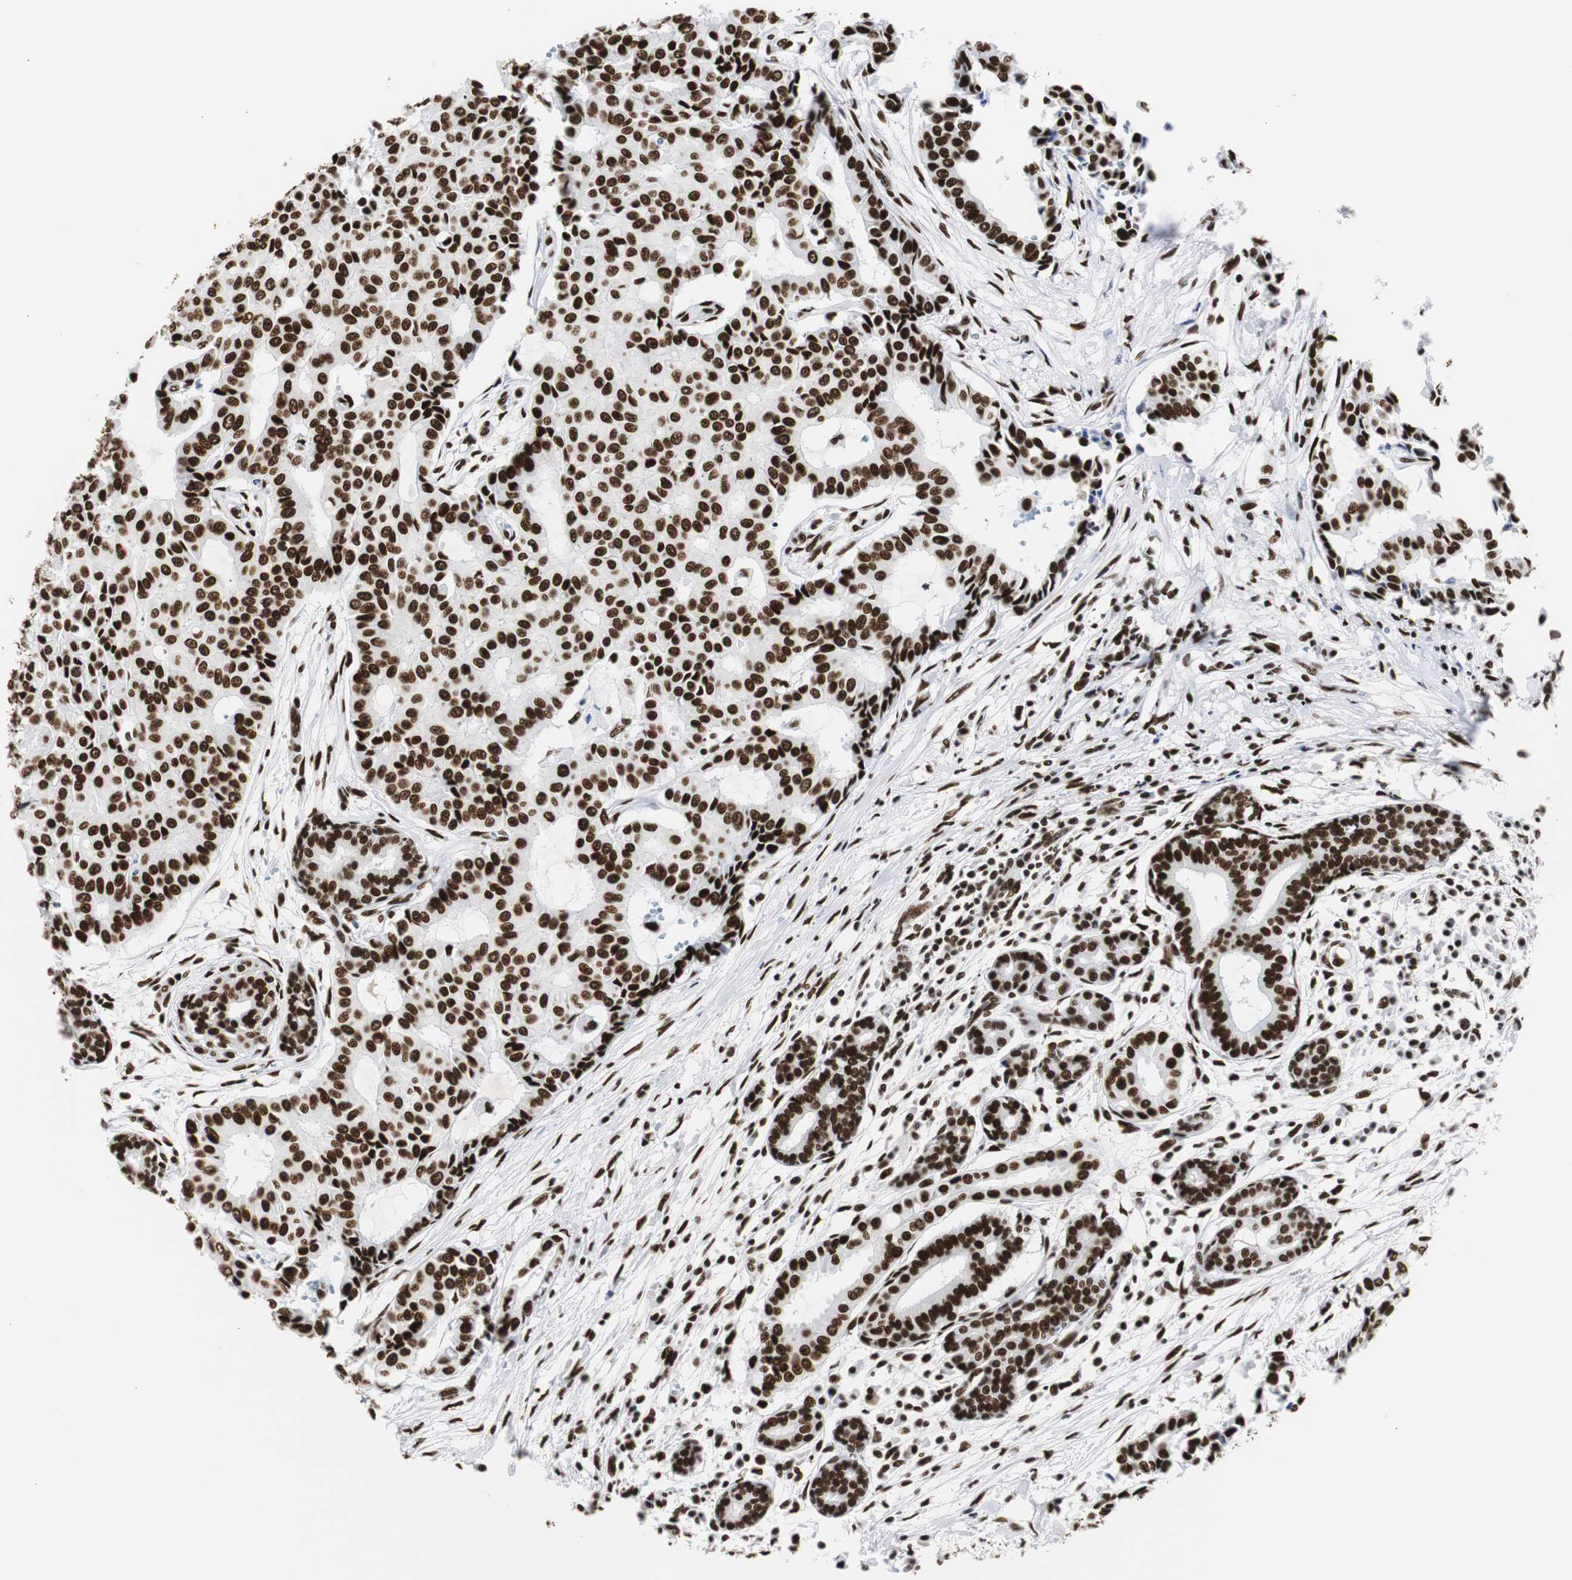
{"staining": {"intensity": "strong", "quantity": ">75%", "location": "nuclear"}, "tissue": "head and neck cancer", "cell_type": "Tumor cells", "image_type": "cancer", "snomed": [{"axis": "morphology", "description": "Adenocarcinoma, NOS"}, {"axis": "topography", "description": "Salivary gland"}, {"axis": "topography", "description": "Head-Neck"}], "caption": "Immunohistochemistry micrograph of neoplastic tissue: human adenocarcinoma (head and neck) stained using immunohistochemistry (IHC) exhibits high levels of strong protein expression localized specifically in the nuclear of tumor cells, appearing as a nuclear brown color.", "gene": "HNRNPH2", "patient": {"sex": "female", "age": 59}}